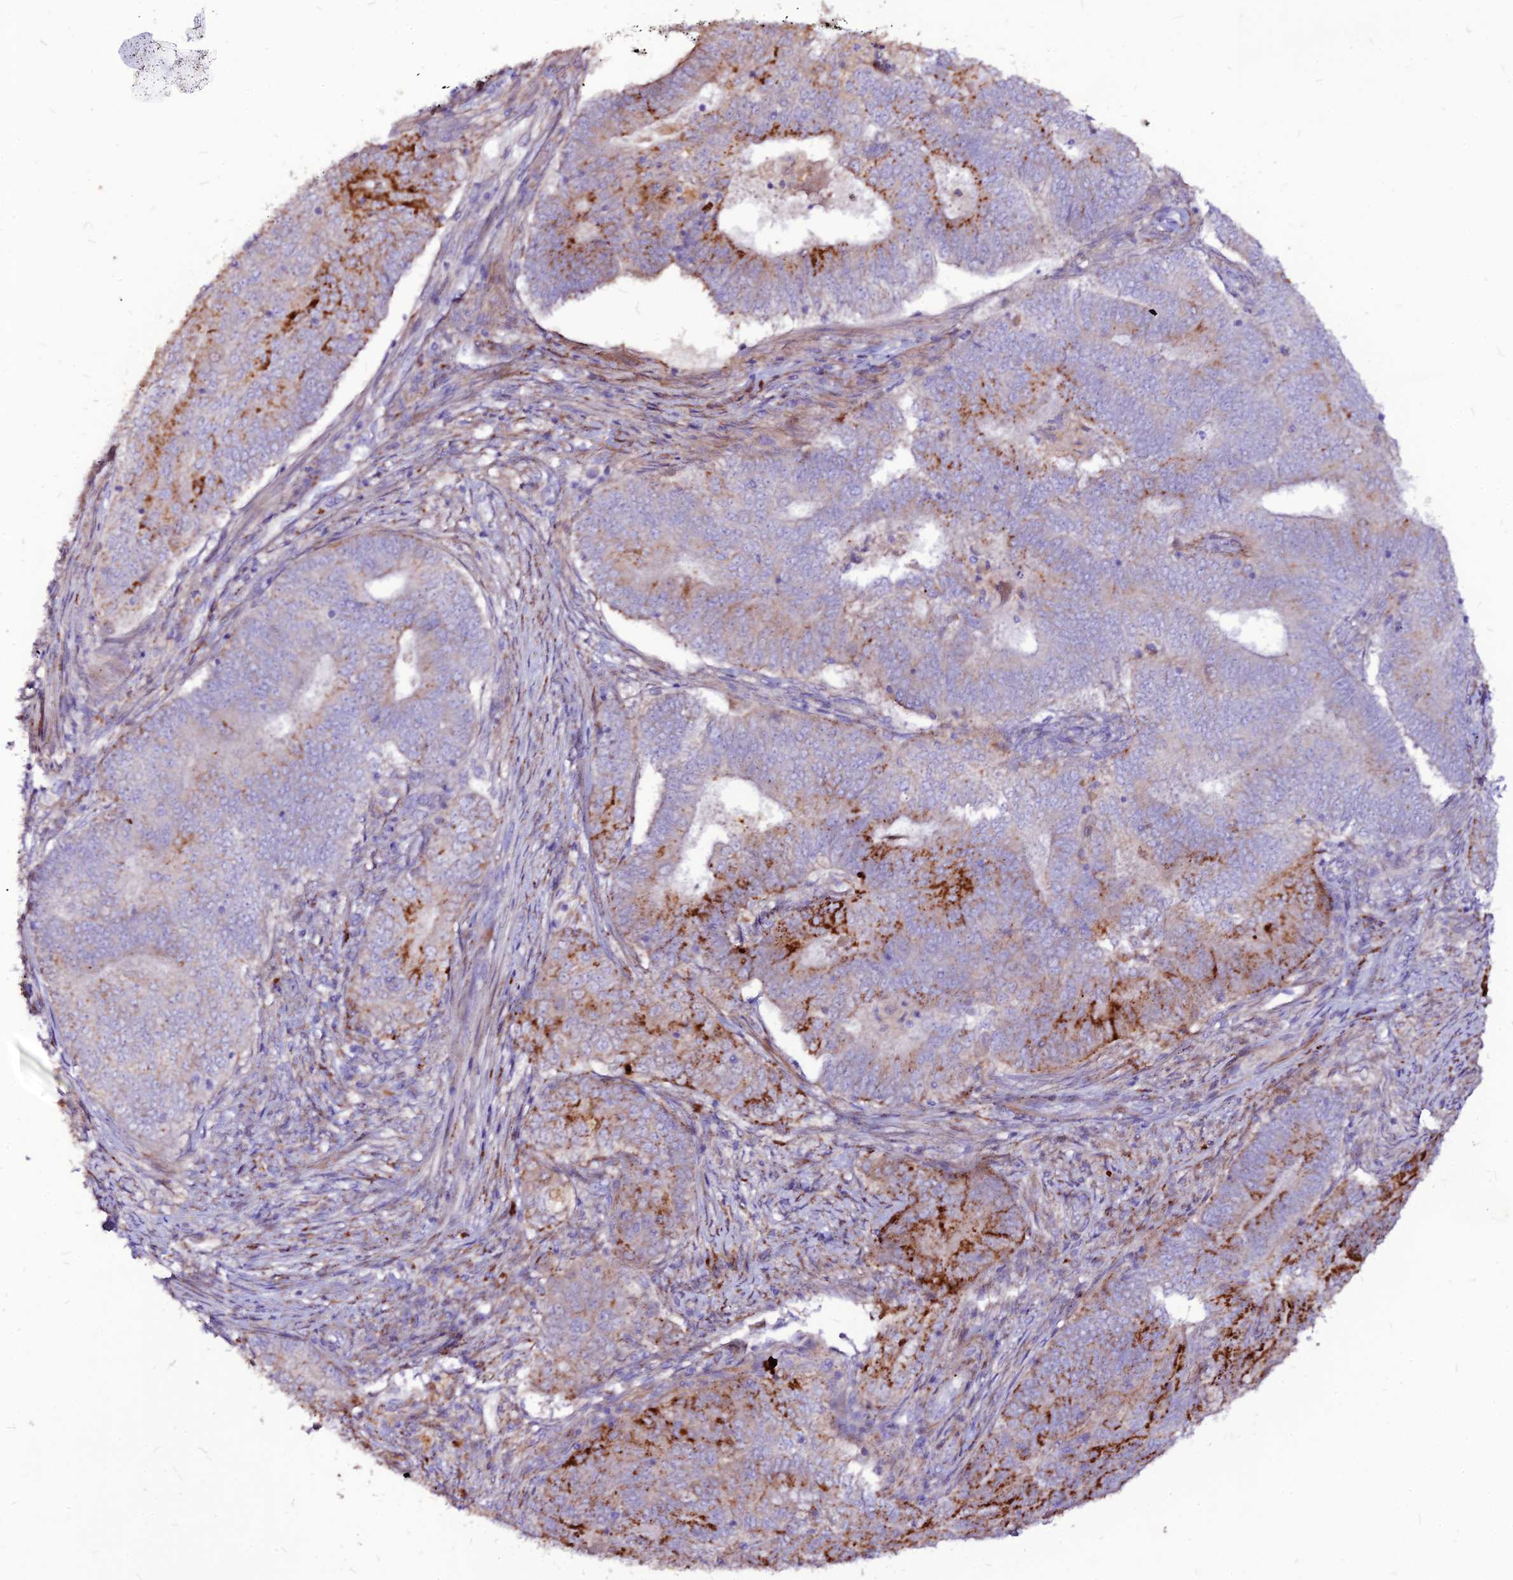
{"staining": {"intensity": "strong", "quantity": "<25%", "location": "cytoplasmic/membranous"}, "tissue": "endometrial cancer", "cell_type": "Tumor cells", "image_type": "cancer", "snomed": [{"axis": "morphology", "description": "Adenocarcinoma, NOS"}, {"axis": "topography", "description": "Endometrium"}], "caption": "Endometrial cancer (adenocarcinoma) tissue shows strong cytoplasmic/membranous staining in about <25% of tumor cells", "gene": "RIMOC1", "patient": {"sex": "female", "age": 62}}